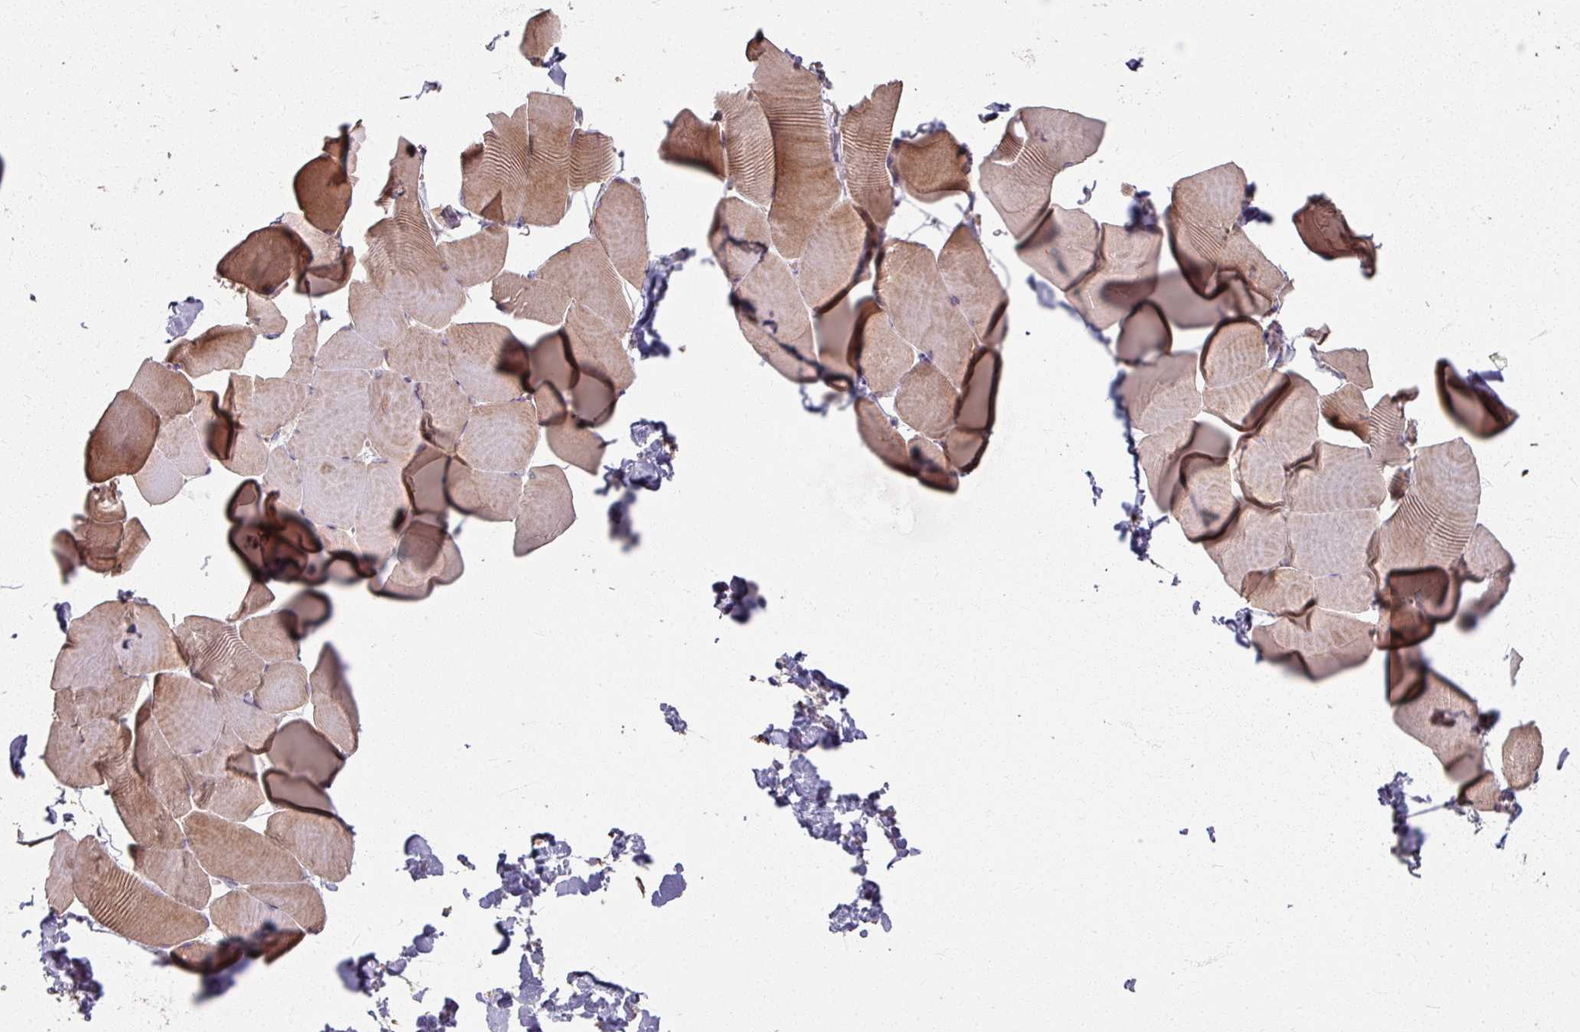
{"staining": {"intensity": "moderate", "quantity": ">75%", "location": "cytoplasmic/membranous"}, "tissue": "skeletal muscle", "cell_type": "Myocytes", "image_type": "normal", "snomed": [{"axis": "morphology", "description": "Normal tissue, NOS"}, {"axis": "topography", "description": "Skeletal muscle"}], "caption": "Protein analysis of unremarkable skeletal muscle demonstrates moderate cytoplasmic/membranous expression in approximately >75% of myocytes. (DAB (3,3'-diaminobenzidine) IHC, brown staining for protein, blue staining for nuclei).", "gene": "CCDC68", "patient": {"sex": "male", "age": 25}}